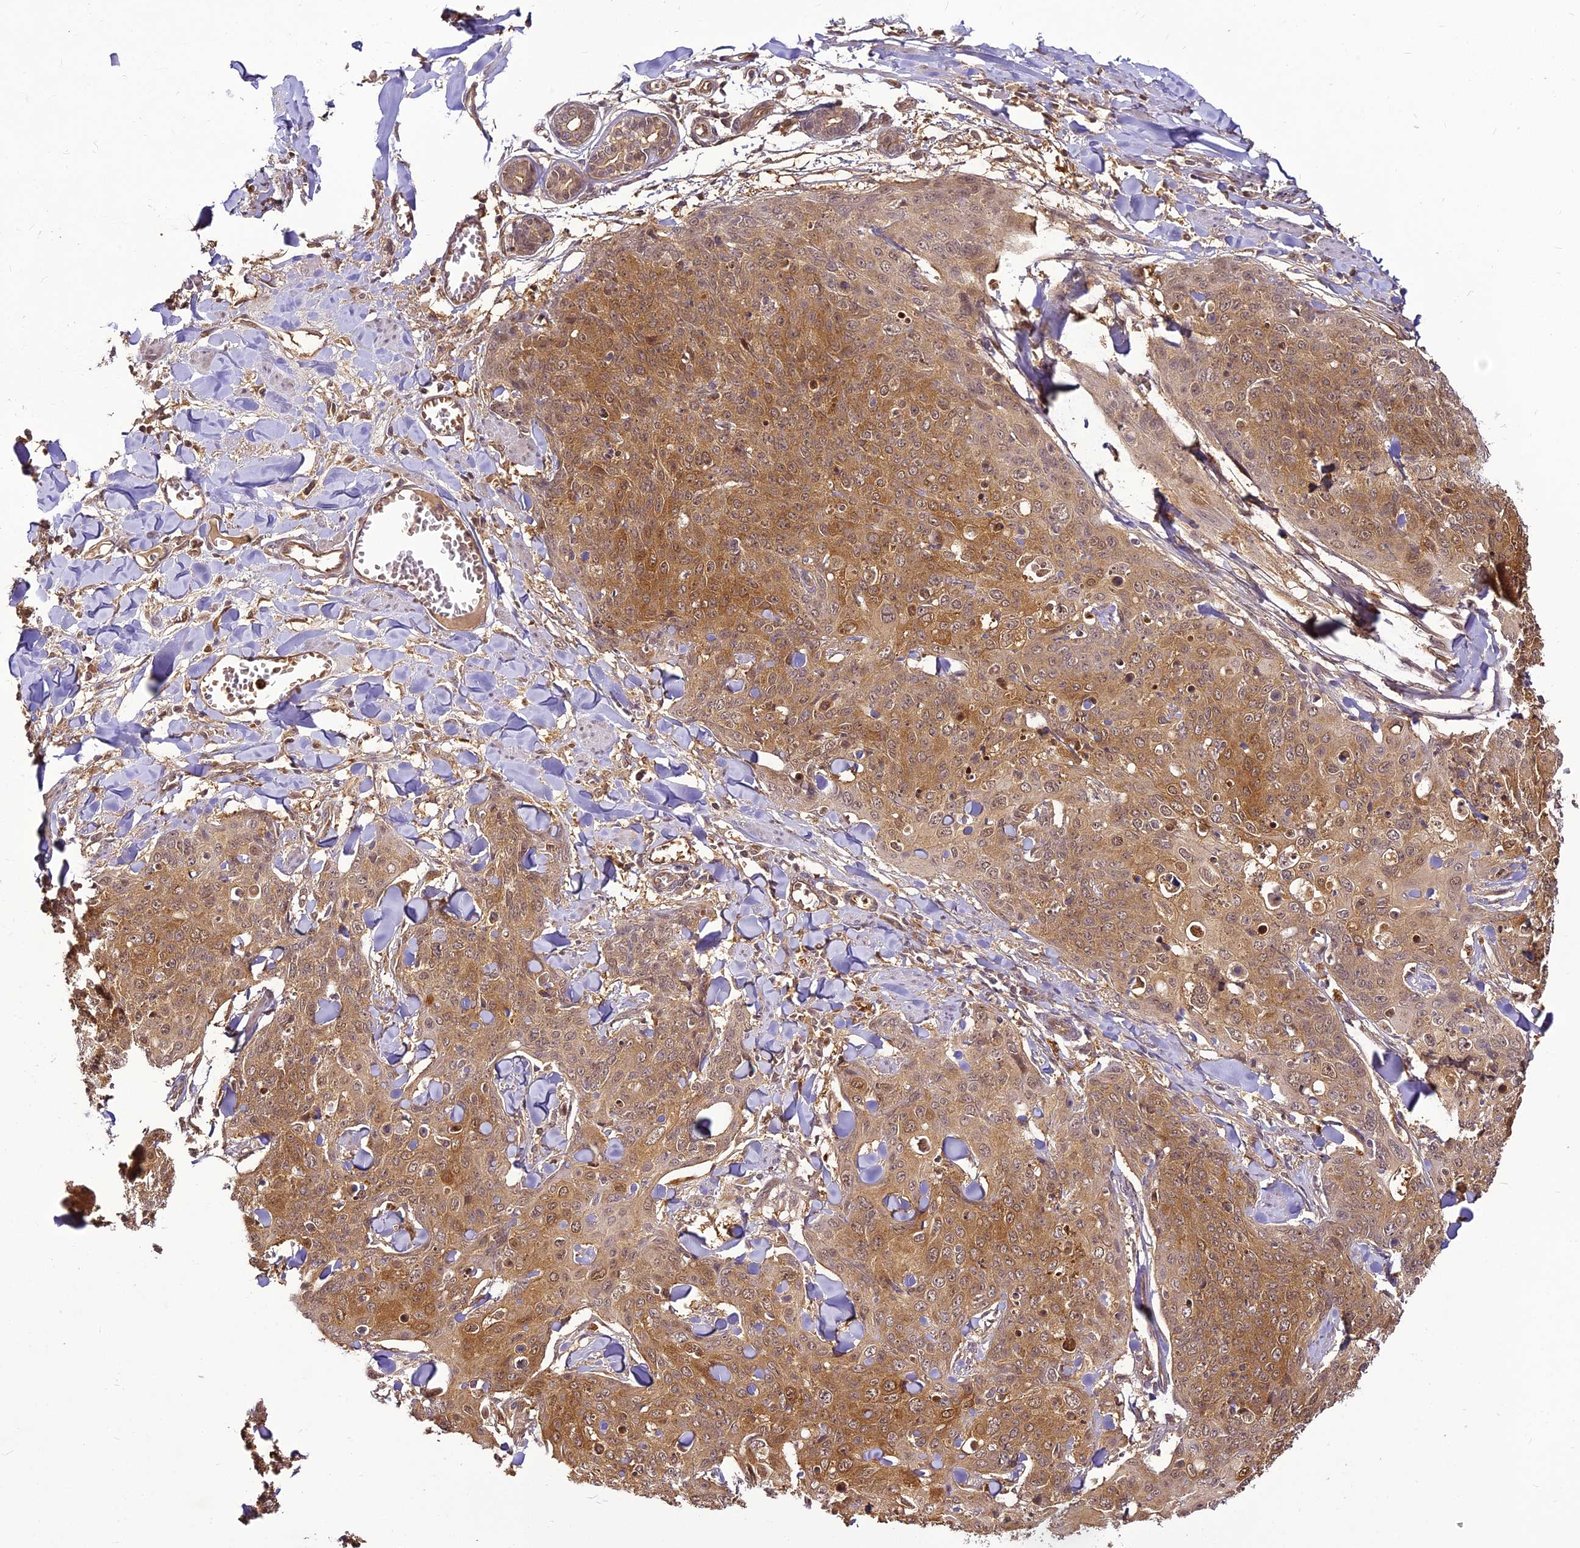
{"staining": {"intensity": "moderate", "quantity": ">75%", "location": "cytoplasmic/membranous"}, "tissue": "skin cancer", "cell_type": "Tumor cells", "image_type": "cancer", "snomed": [{"axis": "morphology", "description": "Squamous cell carcinoma, NOS"}, {"axis": "topography", "description": "Skin"}, {"axis": "topography", "description": "Vulva"}], "caption": "Human skin squamous cell carcinoma stained with a protein marker displays moderate staining in tumor cells.", "gene": "BCDIN3D", "patient": {"sex": "female", "age": 85}}